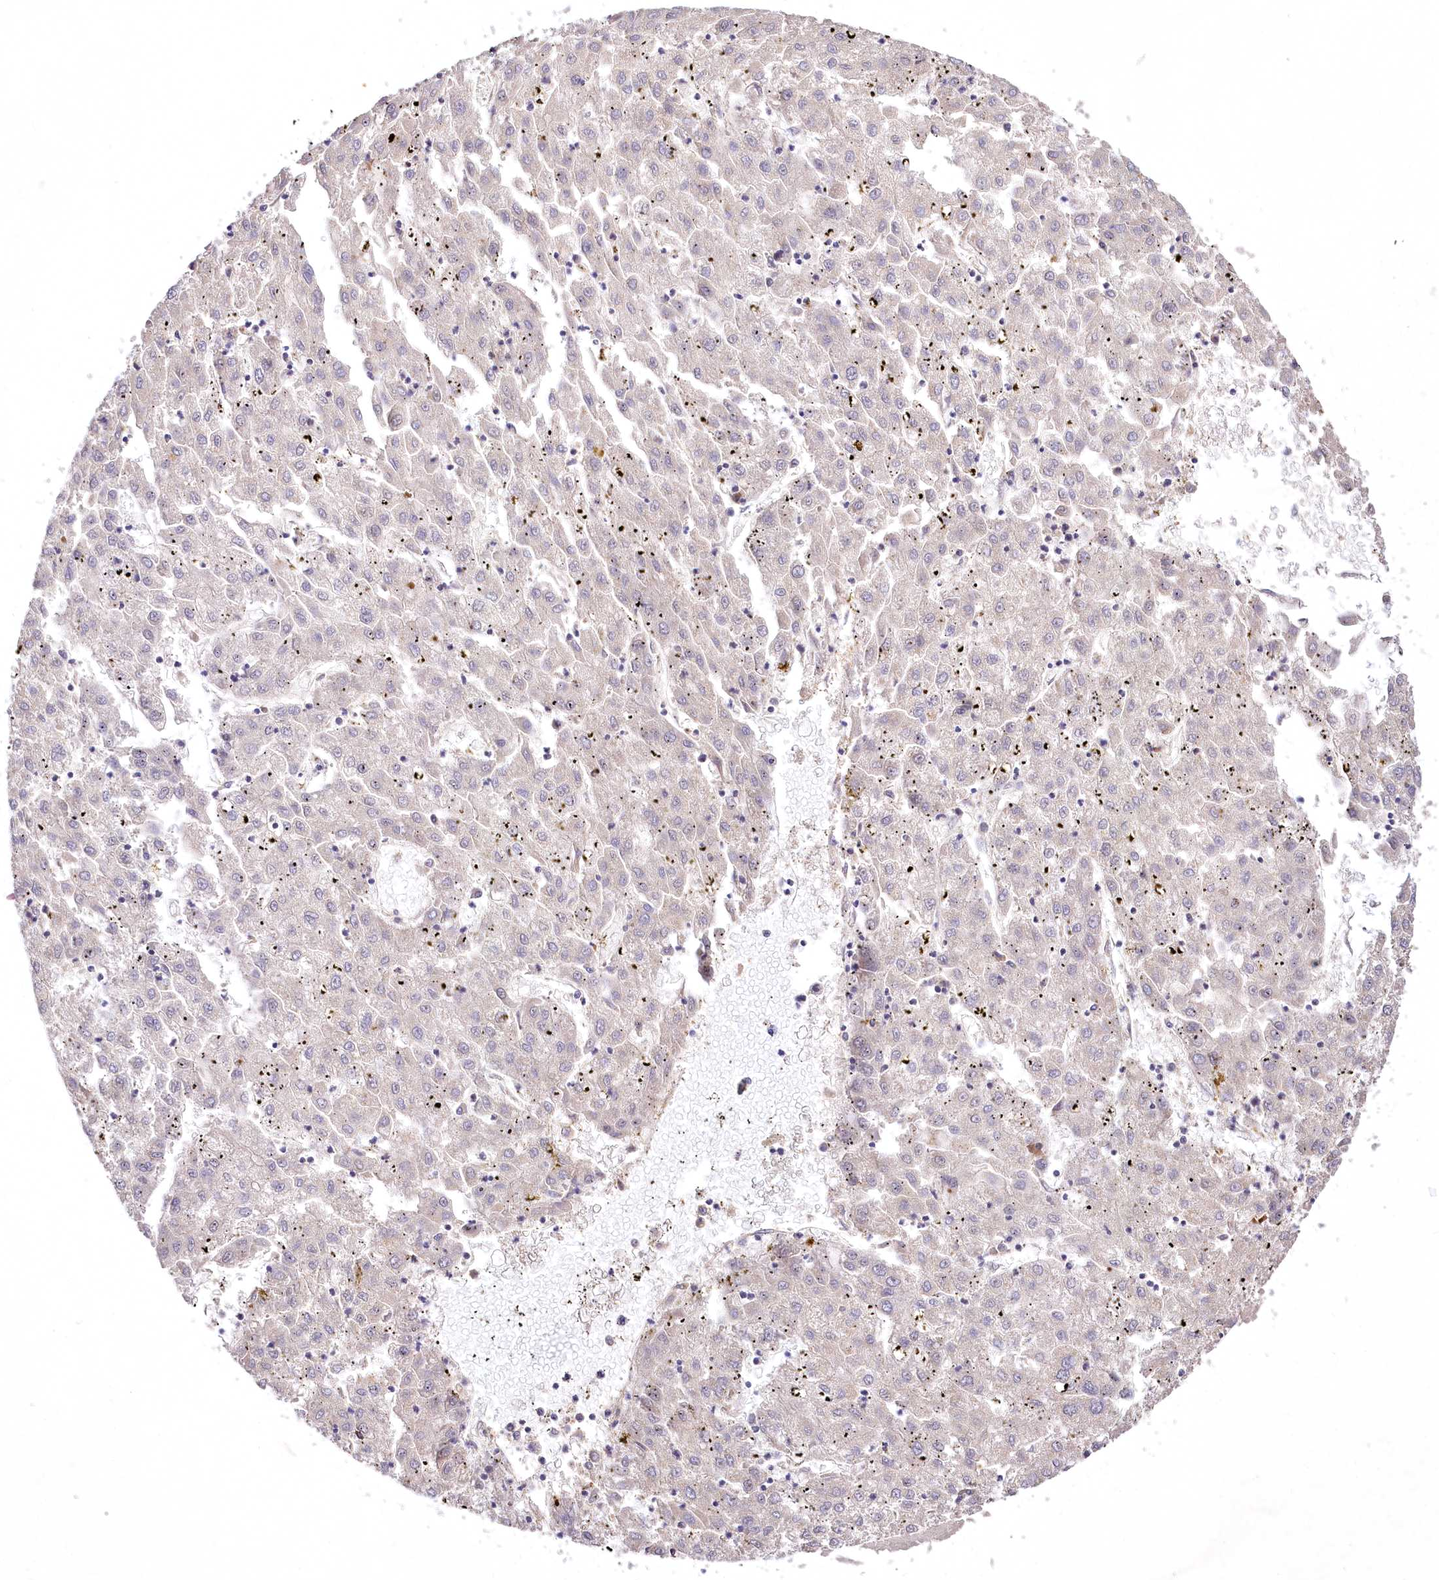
{"staining": {"intensity": "negative", "quantity": "none", "location": "none"}, "tissue": "liver cancer", "cell_type": "Tumor cells", "image_type": "cancer", "snomed": [{"axis": "morphology", "description": "Carcinoma, Hepatocellular, NOS"}, {"axis": "topography", "description": "Liver"}], "caption": "DAB (3,3'-diaminobenzidine) immunohistochemical staining of liver hepatocellular carcinoma exhibits no significant expression in tumor cells.", "gene": "PCYOX1L", "patient": {"sex": "male", "age": 72}}